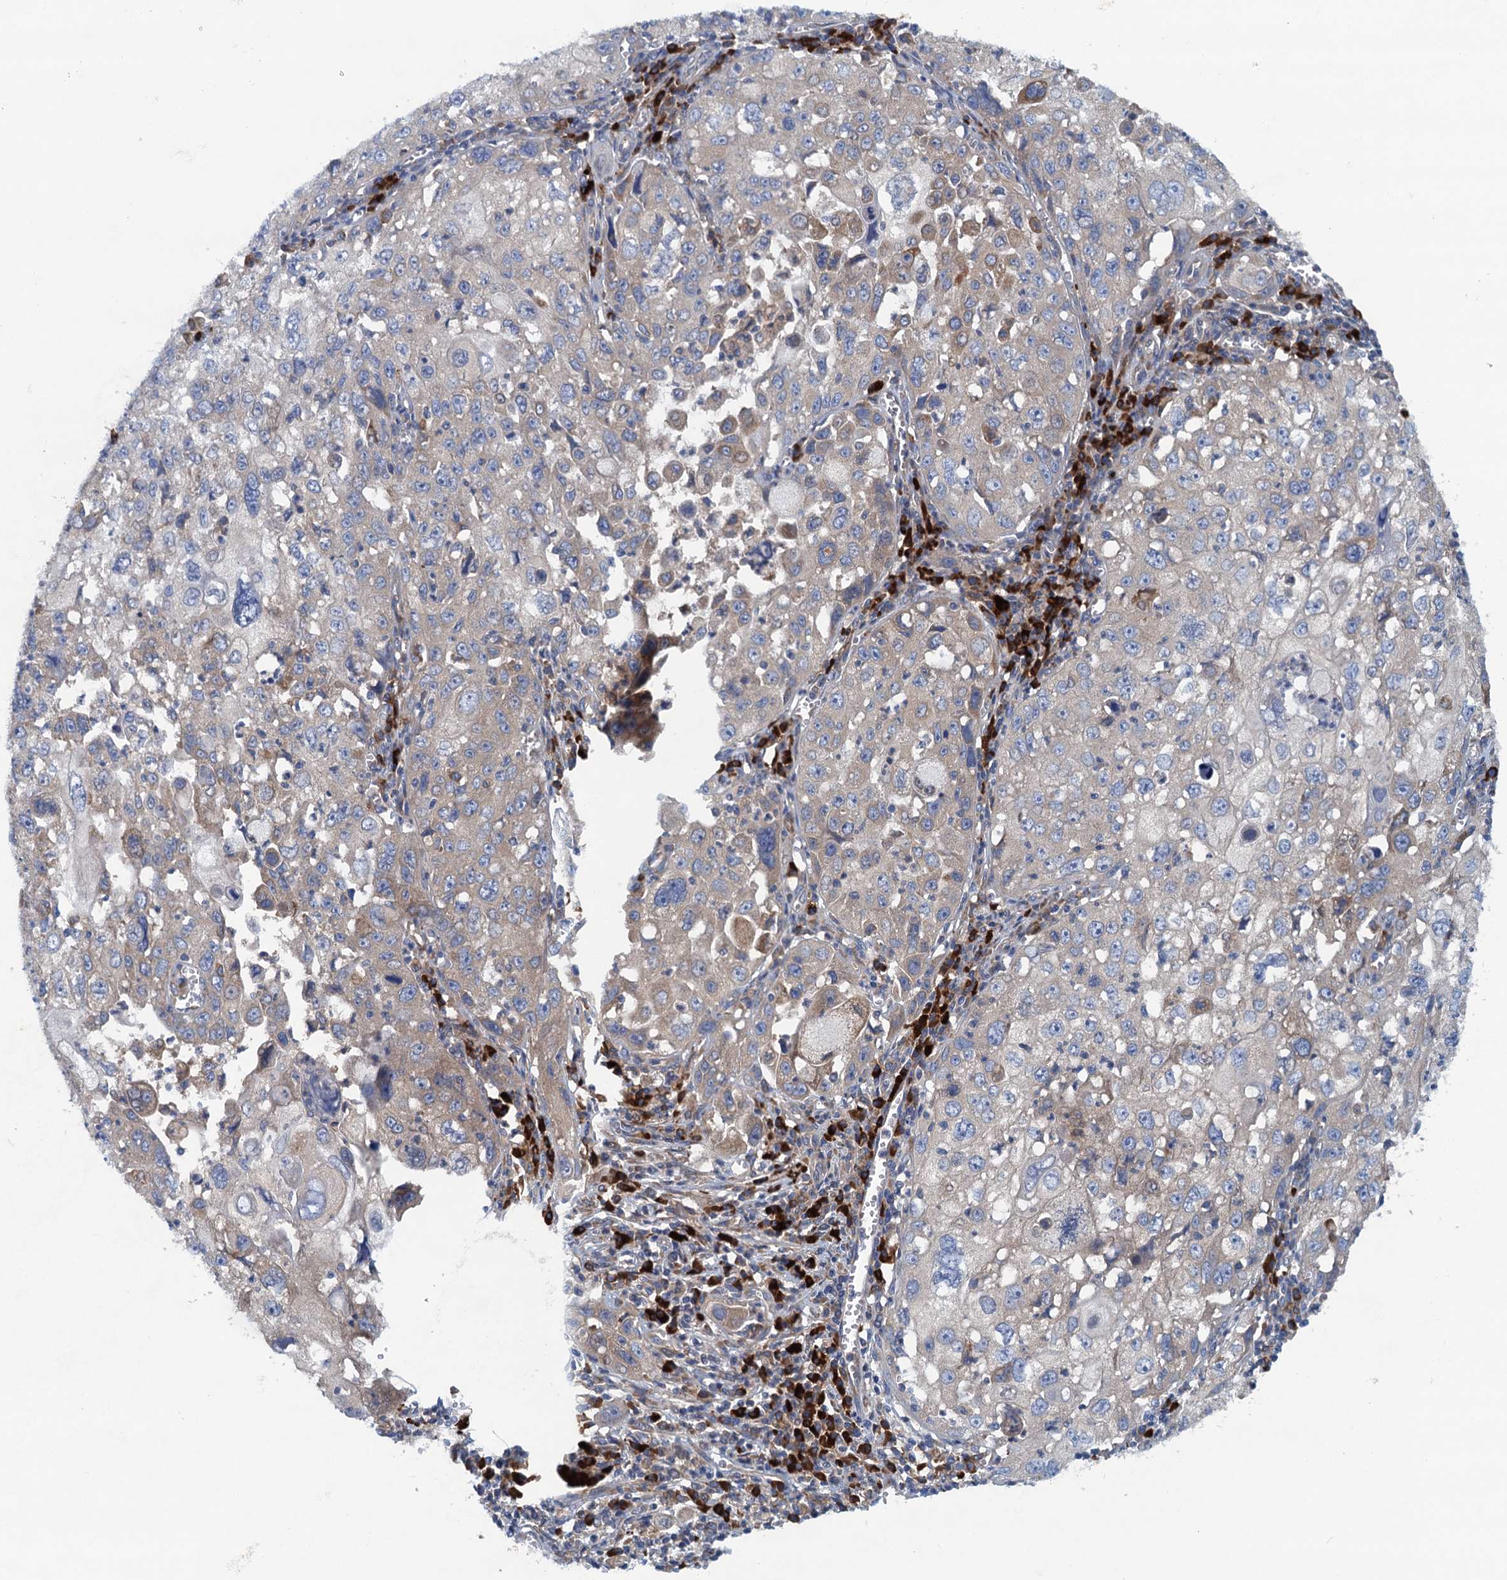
{"staining": {"intensity": "negative", "quantity": "none", "location": "none"}, "tissue": "cervical cancer", "cell_type": "Tumor cells", "image_type": "cancer", "snomed": [{"axis": "morphology", "description": "Squamous cell carcinoma, NOS"}, {"axis": "topography", "description": "Cervix"}], "caption": "A high-resolution image shows immunohistochemistry (IHC) staining of cervical cancer (squamous cell carcinoma), which demonstrates no significant expression in tumor cells.", "gene": "MYDGF", "patient": {"sex": "female", "age": 42}}